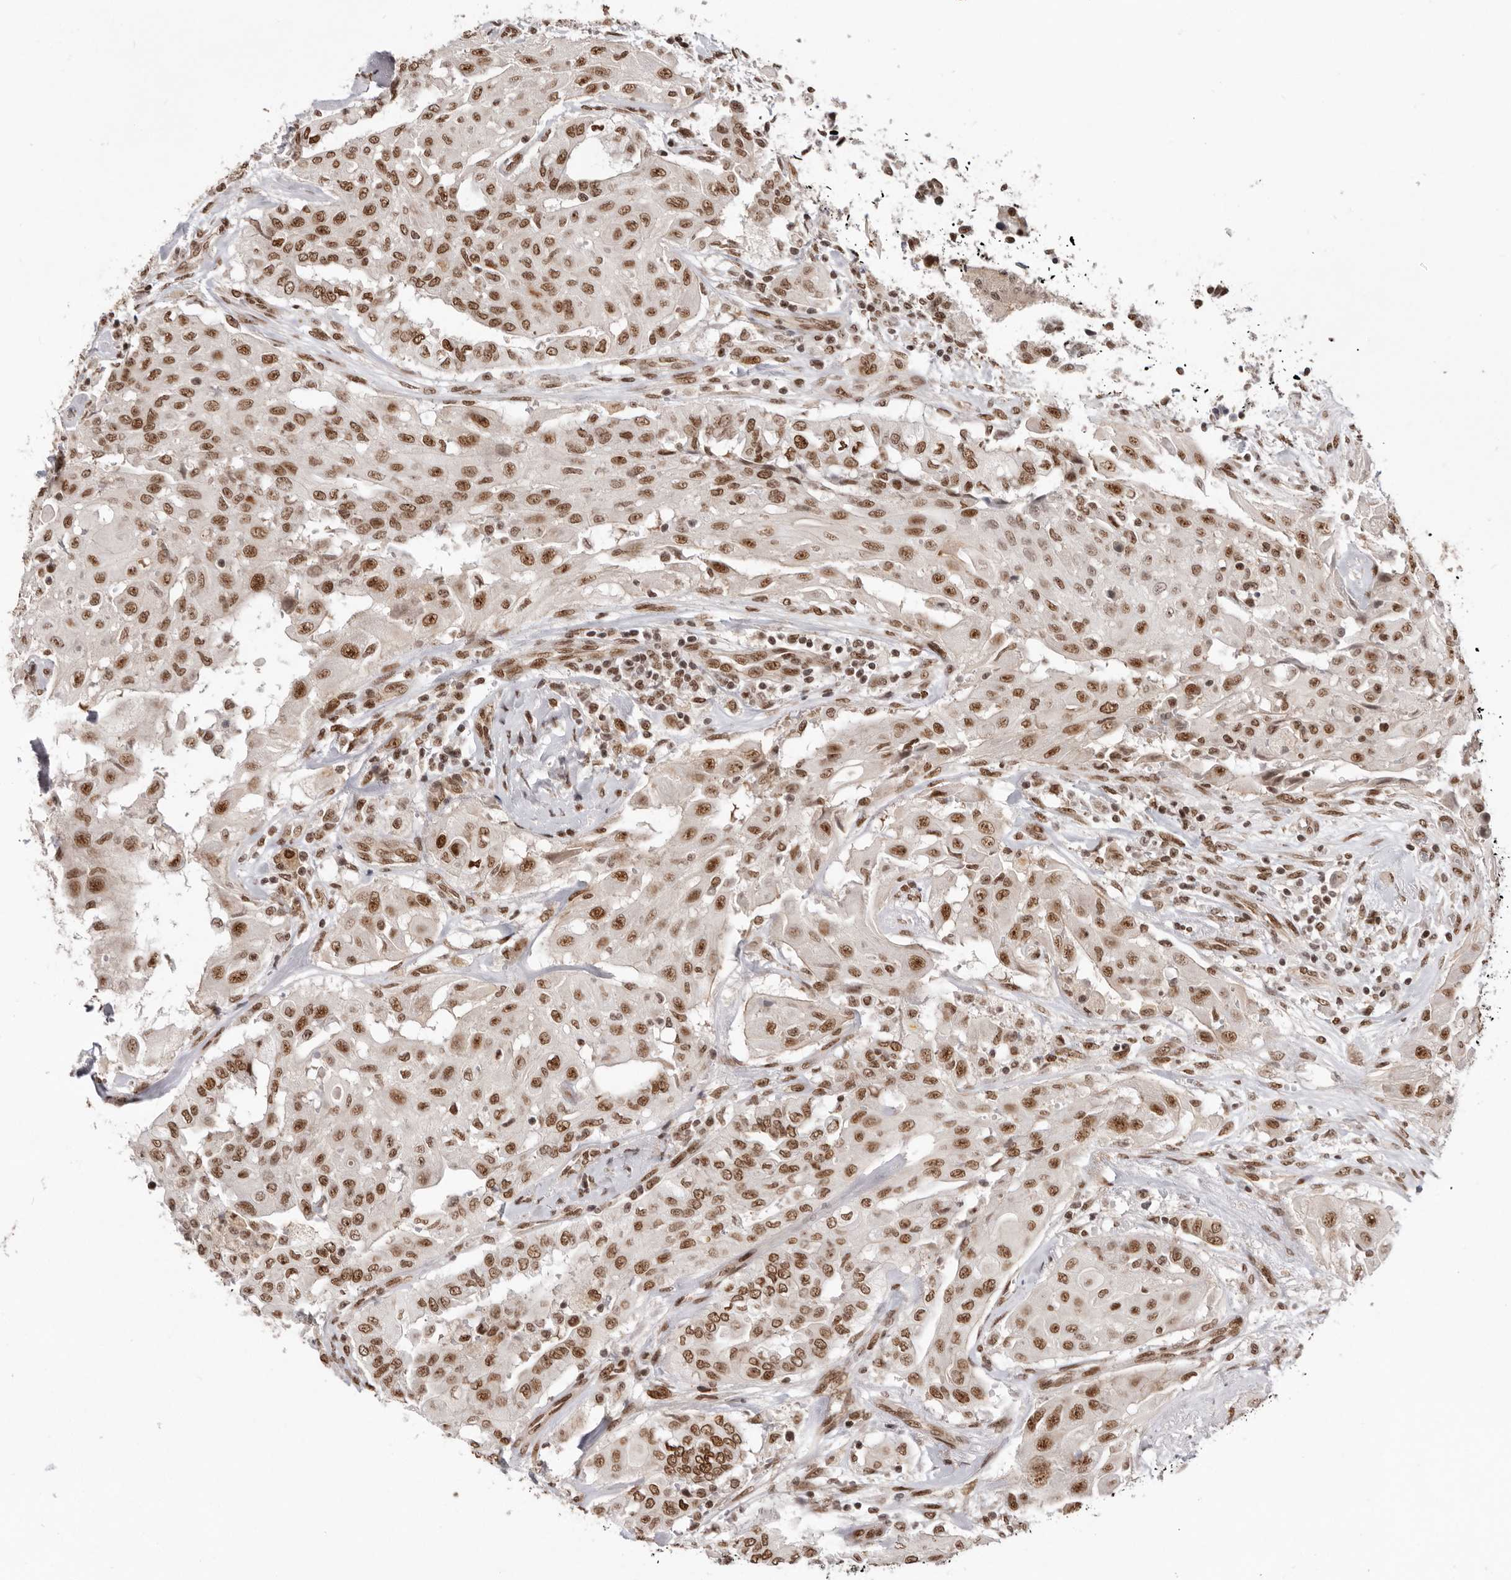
{"staining": {"intensity": "moderate", "quantity": ">75%", "location": "nuclear"}, "tissue": "thyroid cancer", "cell_type": "Tumor cells", "image_type": "cancer", "snomed": [{"axis": "morphology", "description": "Papillary adenocarcinoma, NOS"}, {"axis": "topography", "description": "Thyroid gland"}], "caption": "Human thyroid cancer stained for a protein (brown) demonstrates moderate nuclear positive positivity in about >75% of tumor cells.", "gene": "CHTOP", "patient": {"sex": "female", "age": 59}}